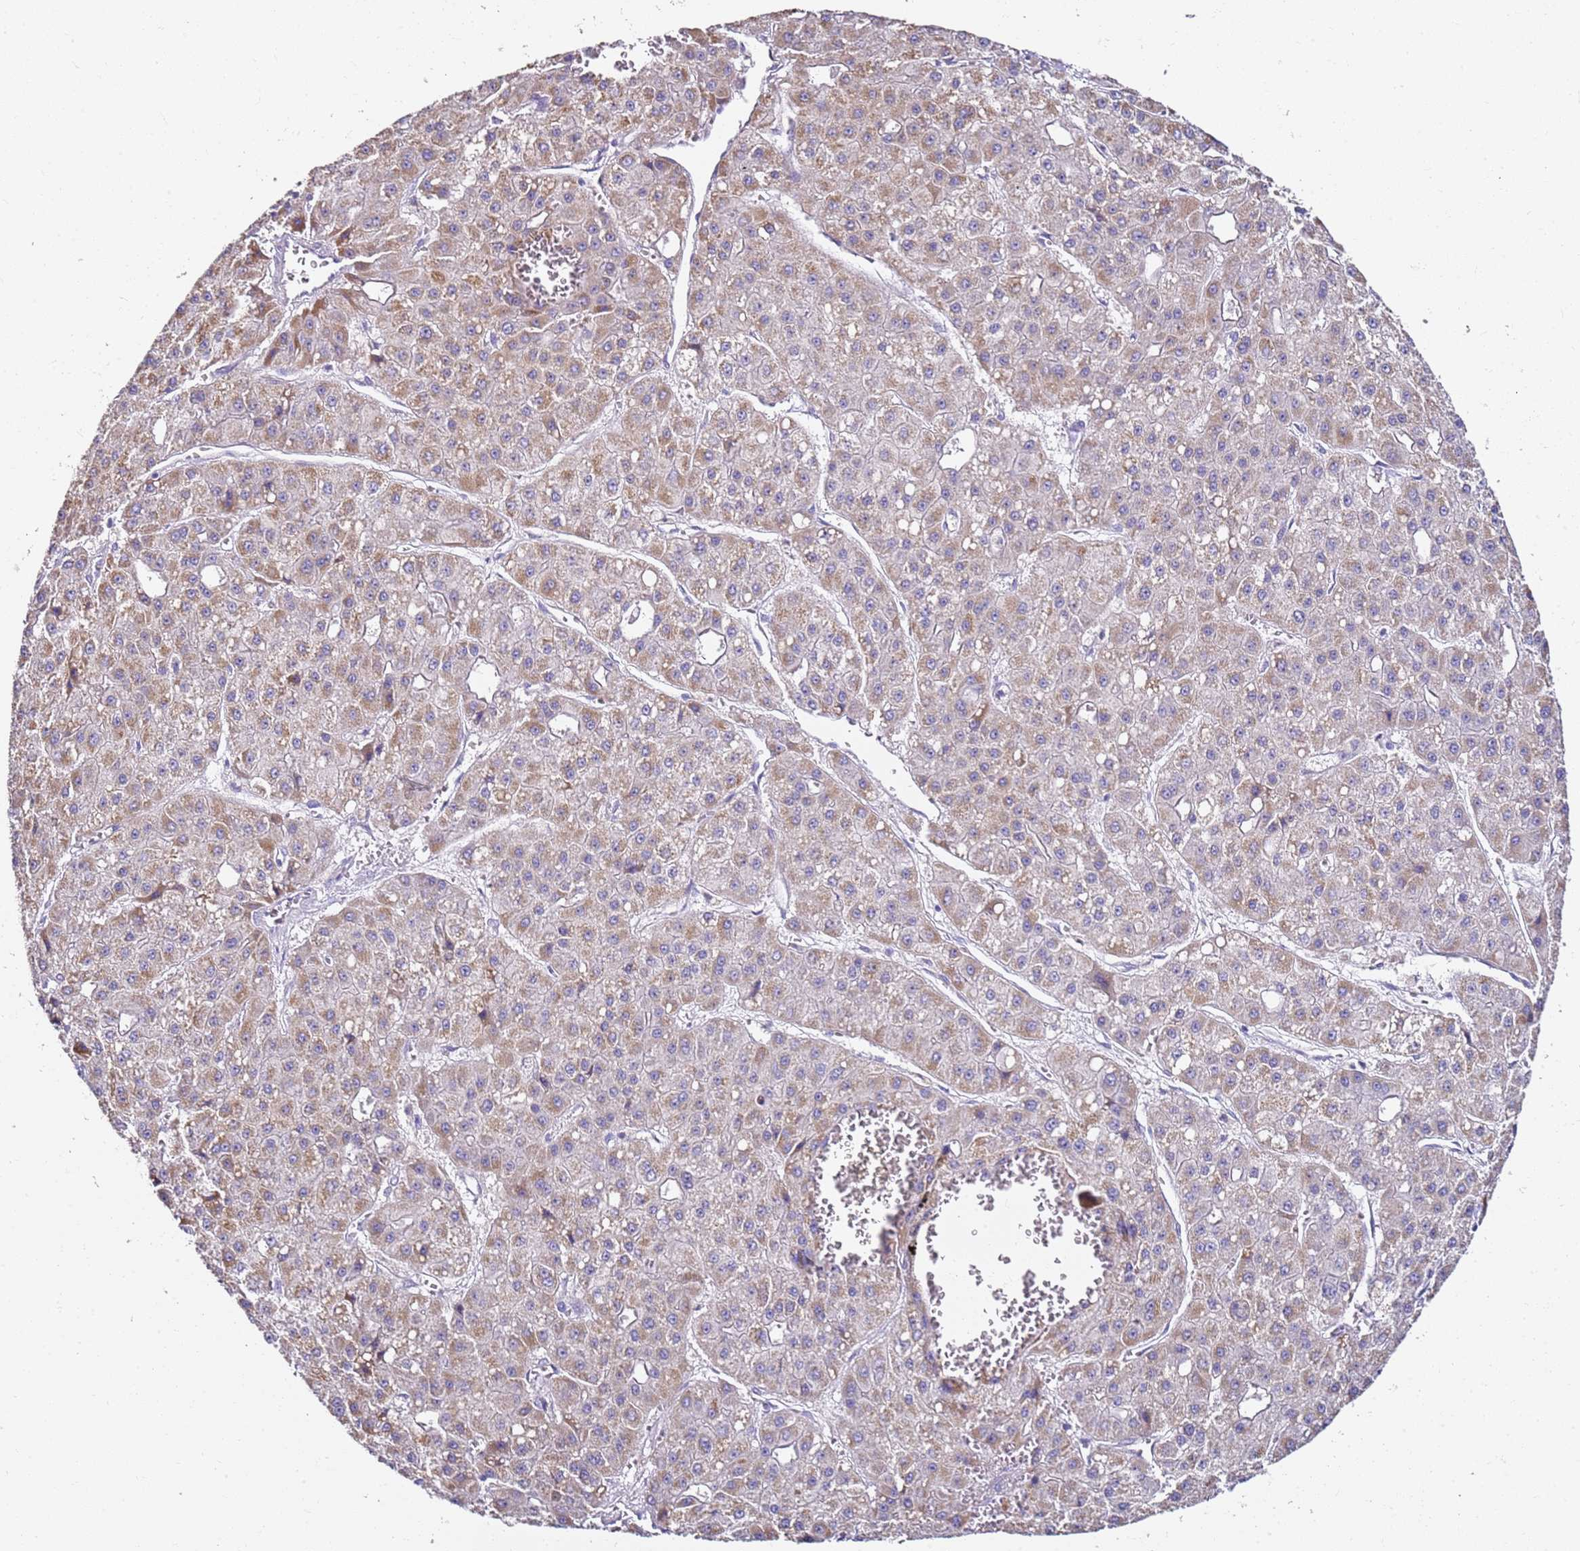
{"staining": {"intensity": "moderate", "quantity": ">75%", "location": "cytoplasmic/membranous"}, "tissue": "liver cancer", "cell_type": "Tumor cells", "image_type": "cancer", "snomed": [{"axis": "morphology", "description": "Carcinoma, Hepatocellular, NOS"}, {"axis": "topography", "description": "Liver"}], "caption": "Tumor cells show medium levels of moderate cytoplasmic/membranous staining in about >75% of cells in human liver cancer (hepatocellular carcinoma). (DAB IHC with brightfield microscopy, high magnification).", "gene": "MYBPC3", "patient": {"sex": "male", "age": 47}}